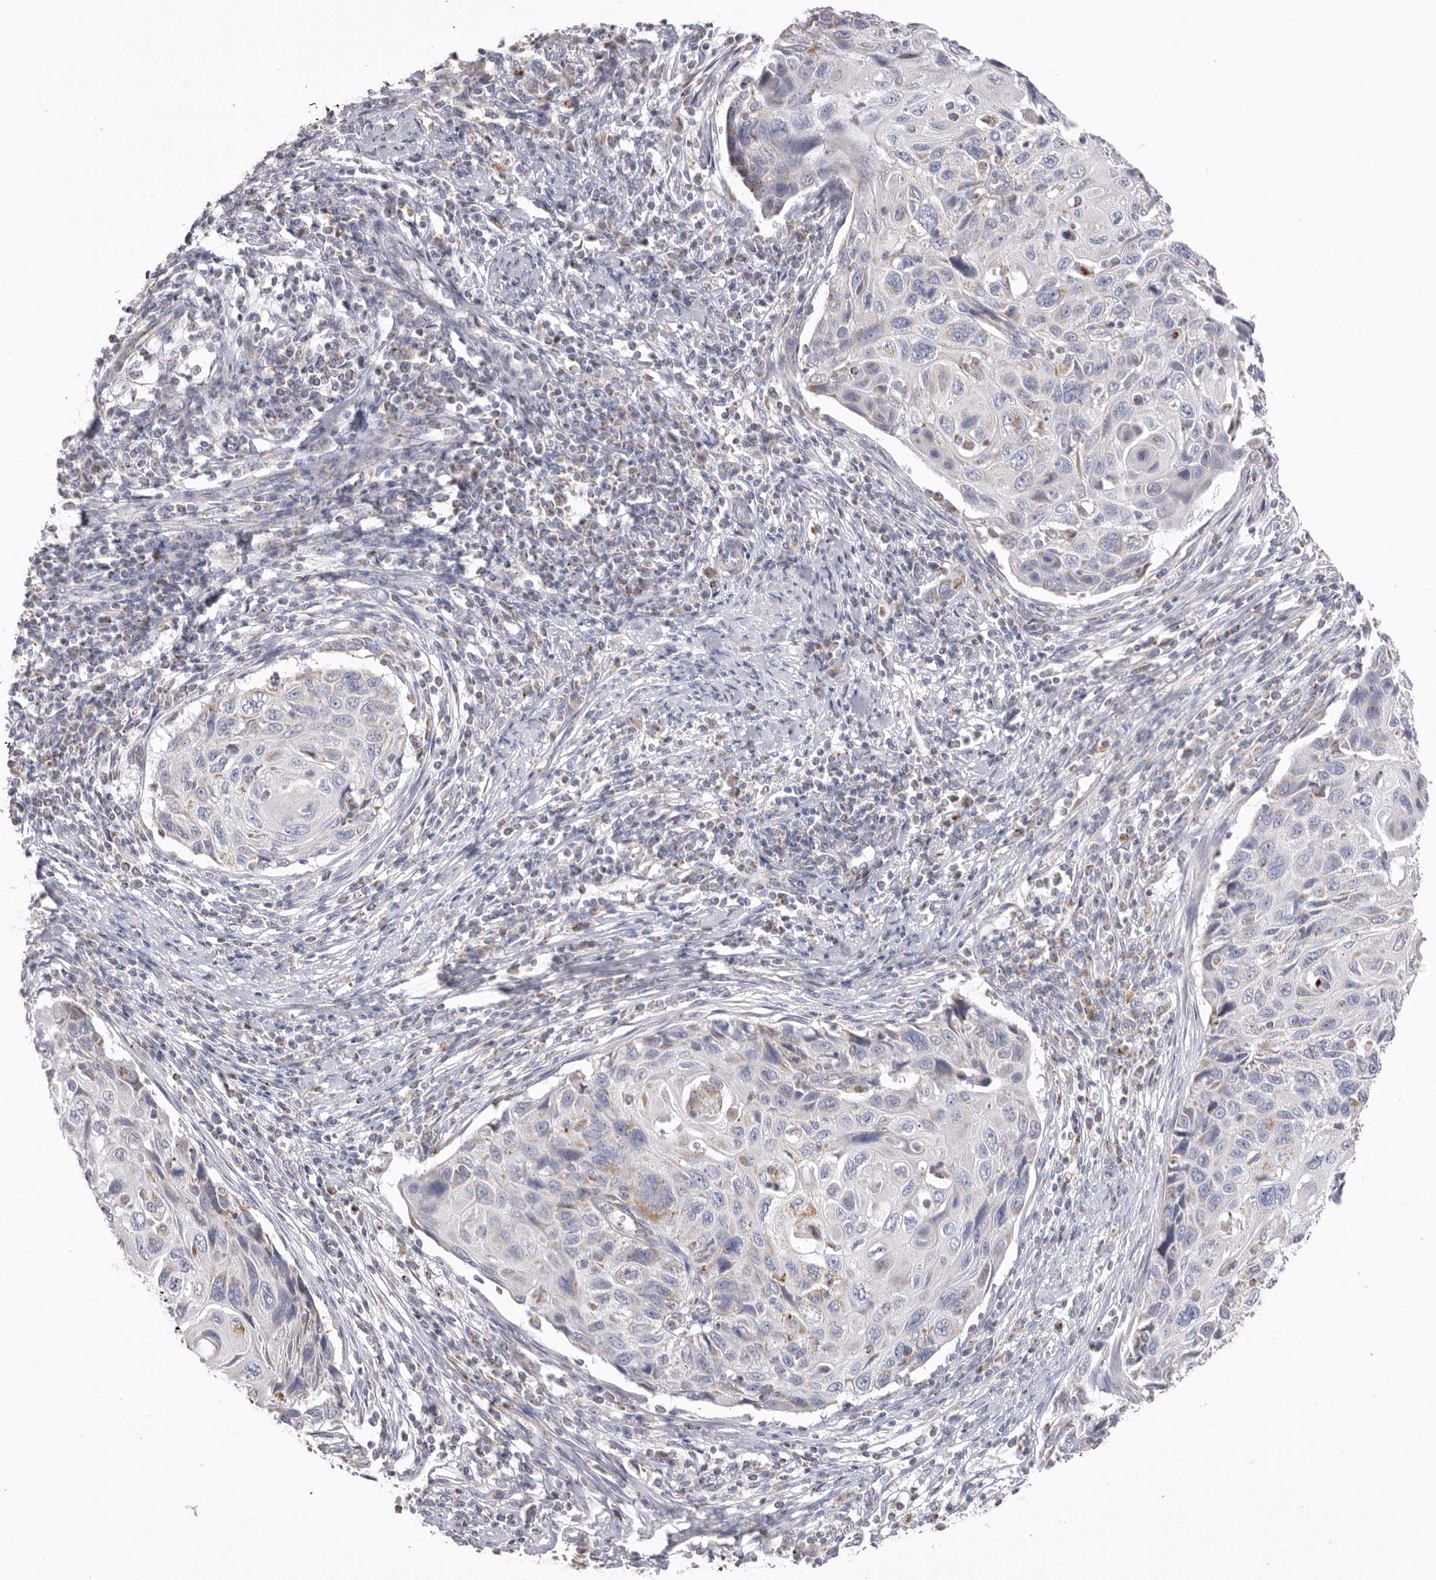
{"staining": {"intensity": "negative", "quantity": "none", "location": "none"}, "tissue": "cervical cancer", "cell_type": "Tumor cells", "image_type": "cancer", "snomed": [{"axis": "morphology", "description": "Squamous cell carcinoma, NOS"}, {"axis": "topography", "description": "Cervix"}], "caption": "Immunohistochemistry (IHC) photomicrograph of human cervical cancer stained for a protein (brown), which shows no staining in tumor cells.", "gene": "VDAC3", "patient": {"sex": "female", "age": 70}}